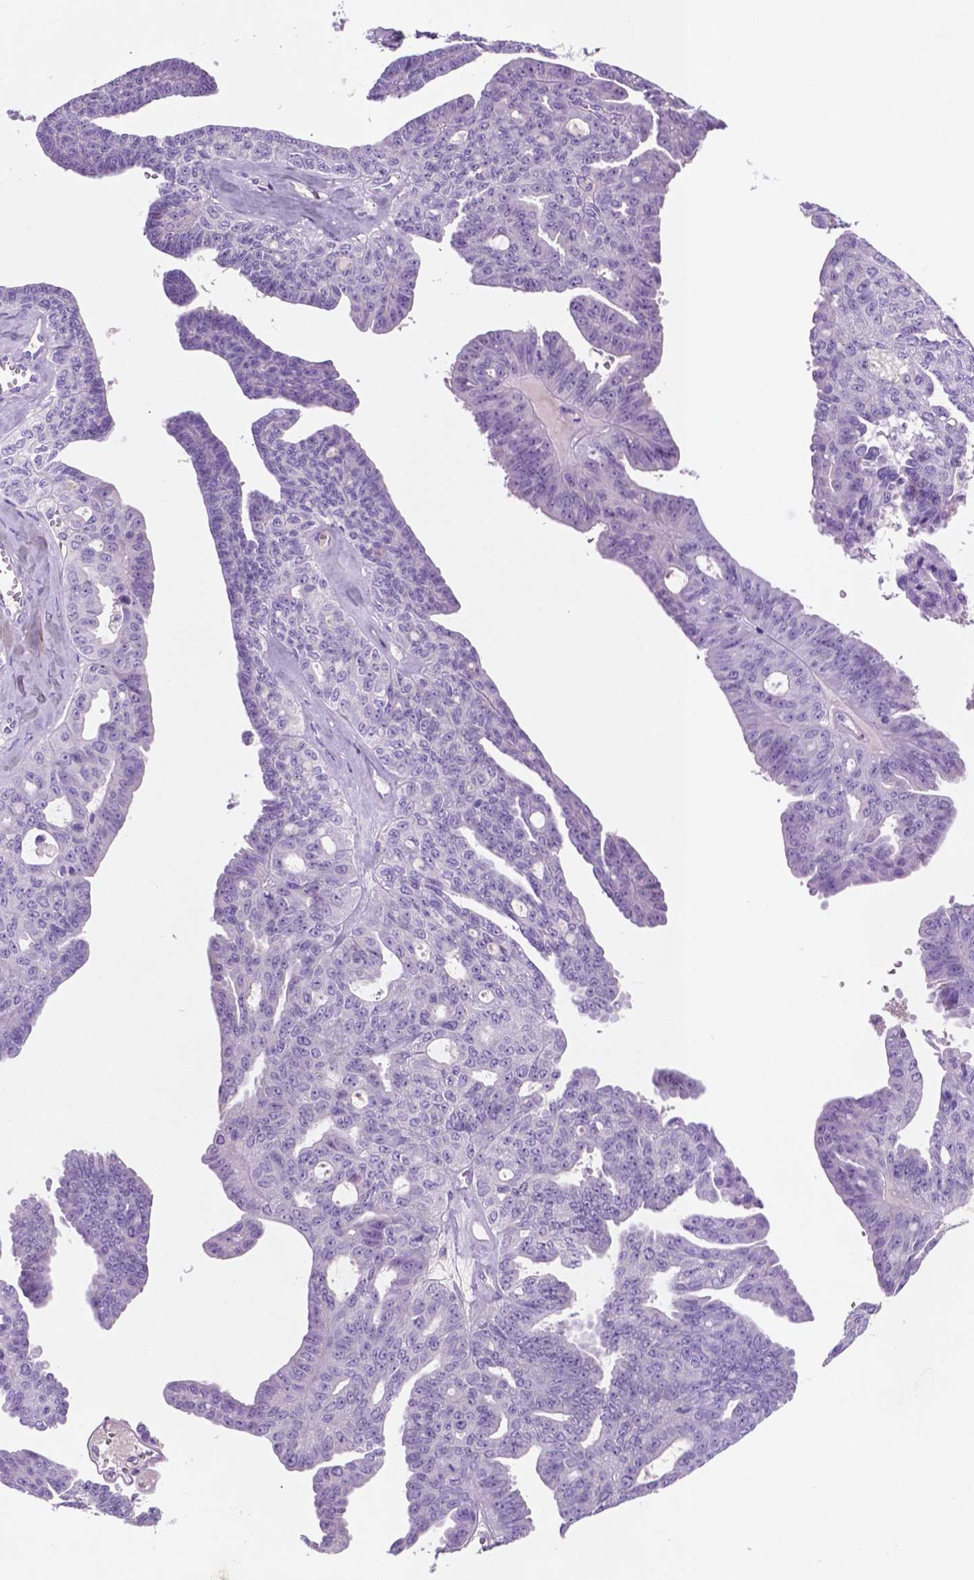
{"staining": {"intensity": "negative", "quantity": "none", "location": "none"}, "tissue": "ovarian cancer", "cell_type": "Tumor cells", "image_type": "cancer", "snomed": [{"axis": "morphology", "description": "Cystadenocarcinoma, serous, NOS"}, {"axis": "topography", "description": "Ovary"}], "caption": "Ovarian cancer was stained to show a protein in brown. There is no significant expression in tumor cells.", "gene": "POU4F1", "patient": {"sex": "female", "age": 71}}